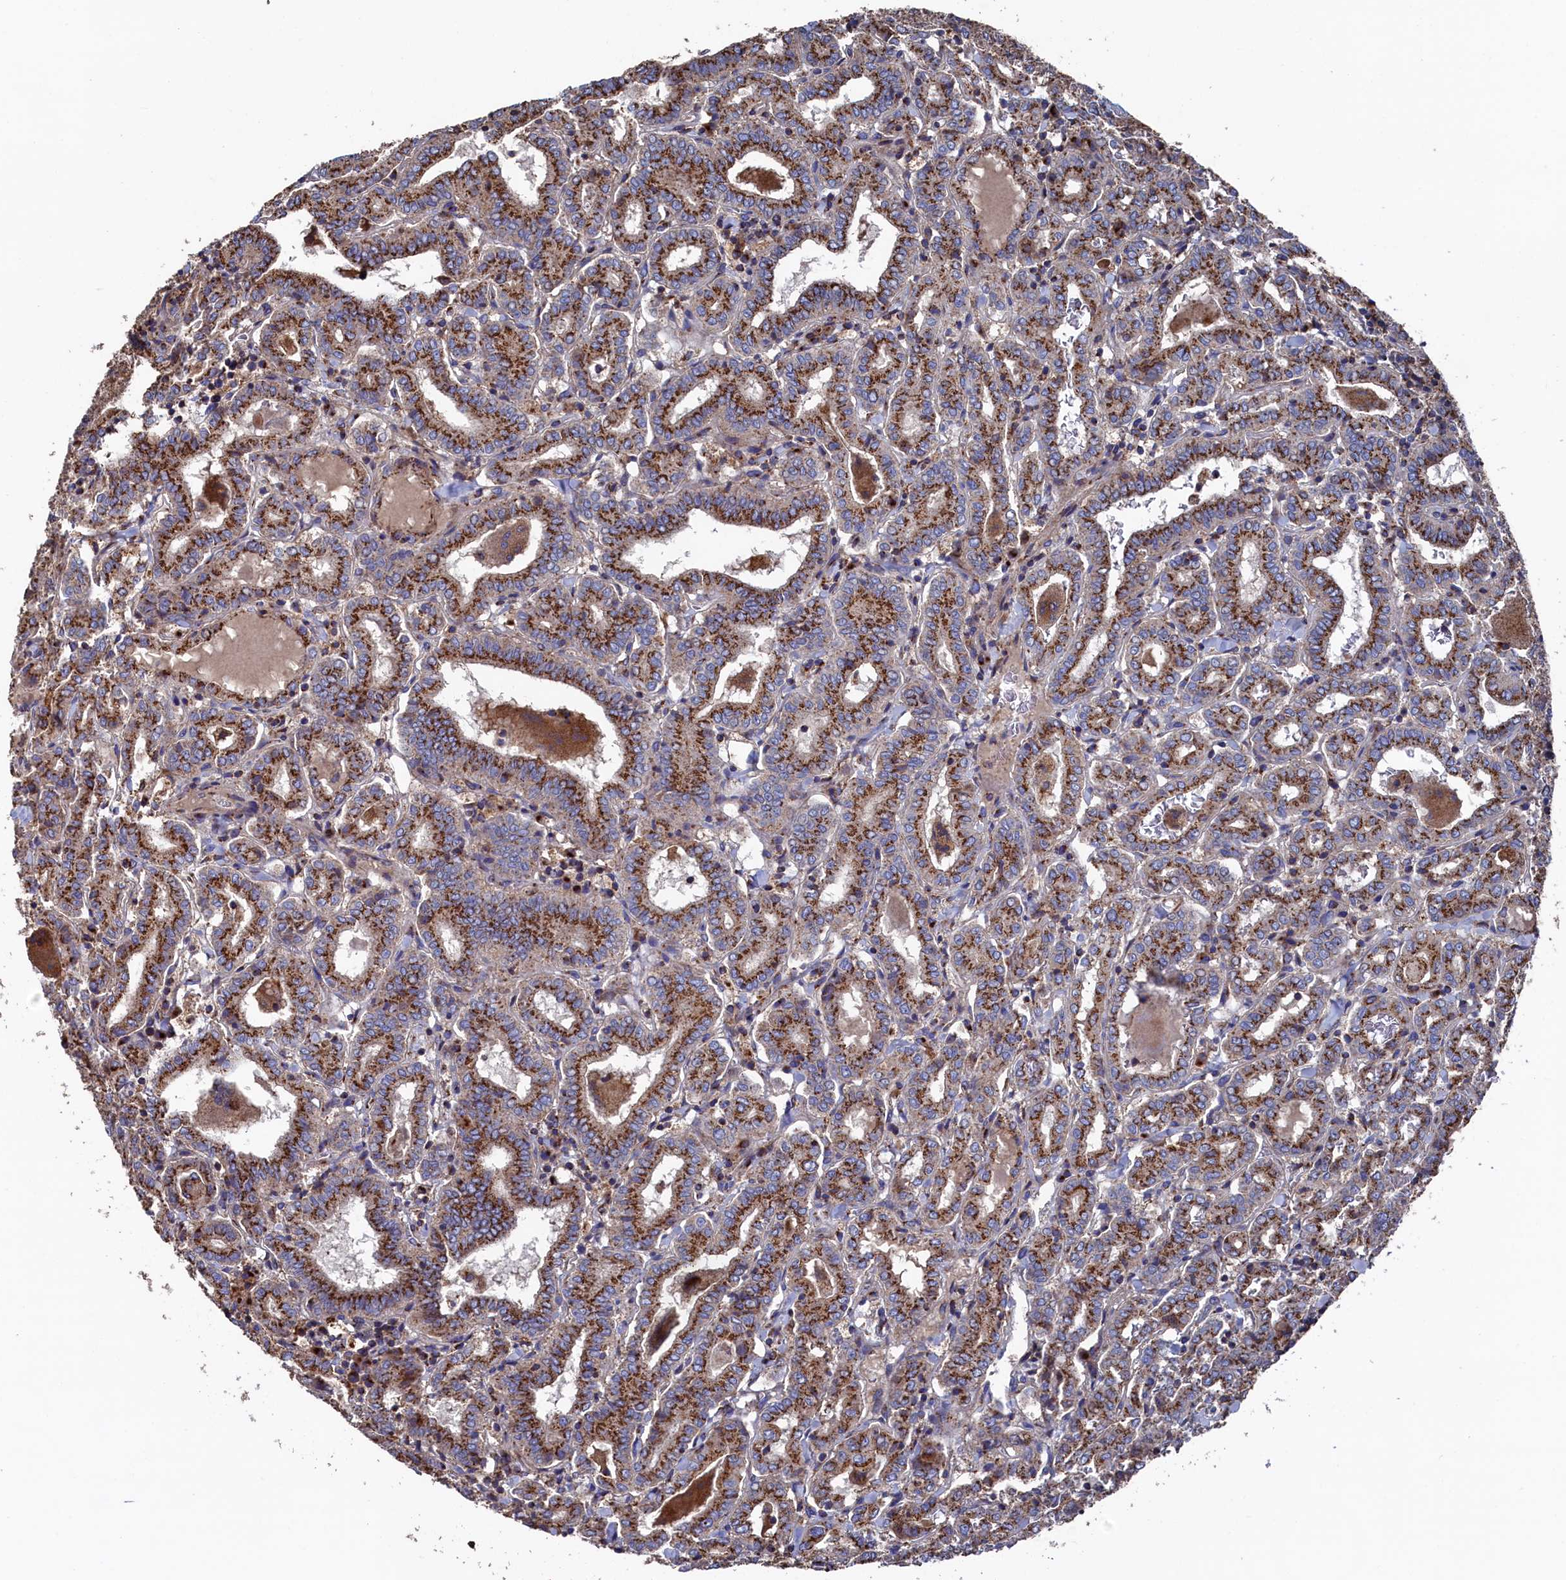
{"staining": {"intensity": "strong", "quantity": ">75%", "location": "cytoplasmic/membranous"}, "tissue": "thyroid cancer", "cell_type": "Tumor cells", "image_type": "cancer", "snomed": [{"axis": "morphology", "description": "Papillary adenocarcinoma, NOS"}, {"axis": "topography", "description": "Thyroid gland"}], "caption": "Thyroid cancer (papillary adenocarcinoma) stained with a brown dye exhibits strong cytoplasmic/membranous positive expression in about >75% of tumor cells.", "gene": "PRRC1", "patient": {"sex": "female", "age": 72}}